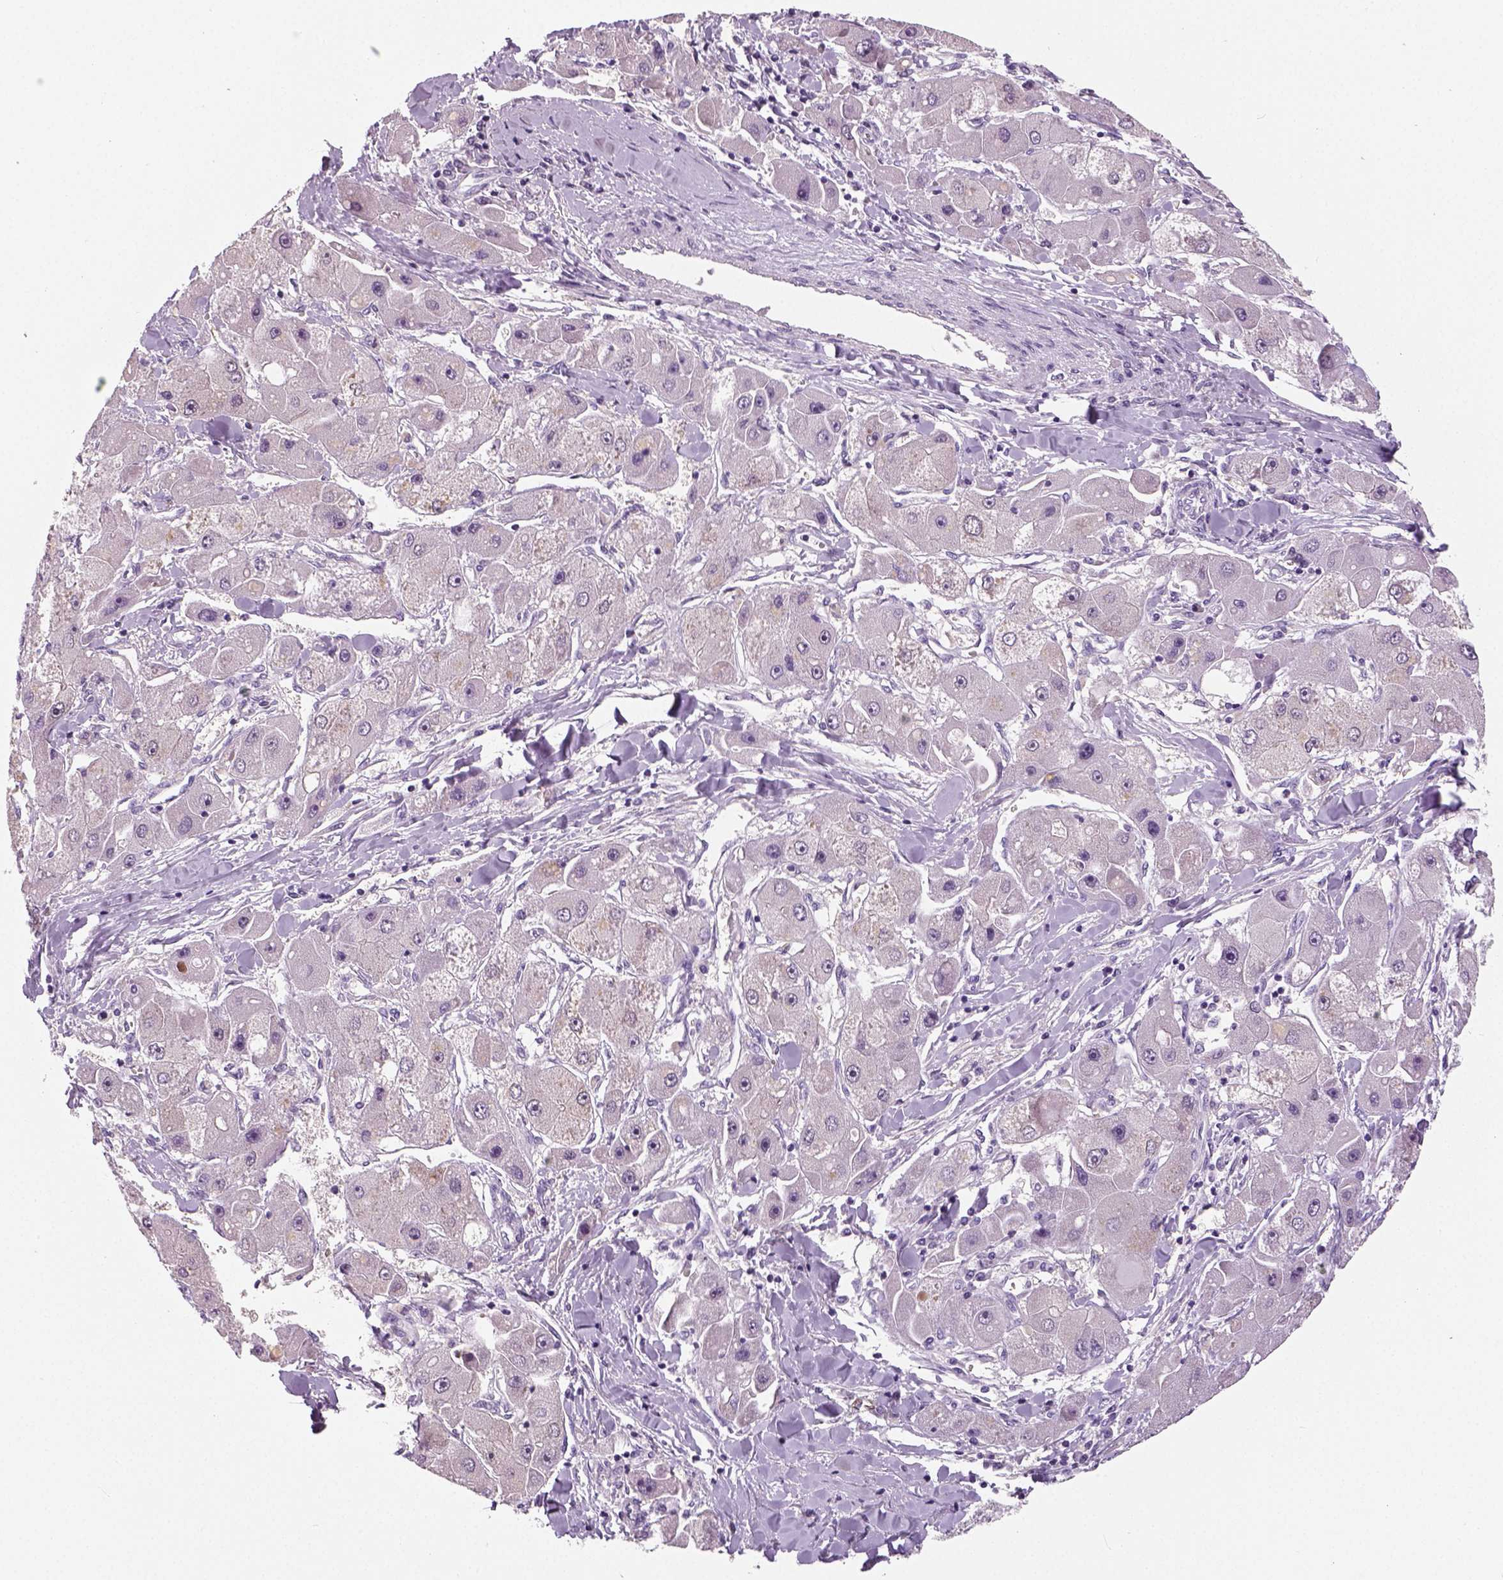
{"staining": {"intensity": "negative", "quantity": "none", "location": "none"}, "tissue": "liver cancer", "cell_type": "Tumor cells", "image_type": "cancer", "snomed": [{"axis": "morphology", "description": "Carcinoma, Hepatocellular, NOS"}, {"axis": "topography", "description": "Liver"}], "caption": "Photomicrograph shows no significant protein staining in tumor cells of liver cancer.", "gene": "TSPAN7", "patient": {"sex": "male", "age": 24}}